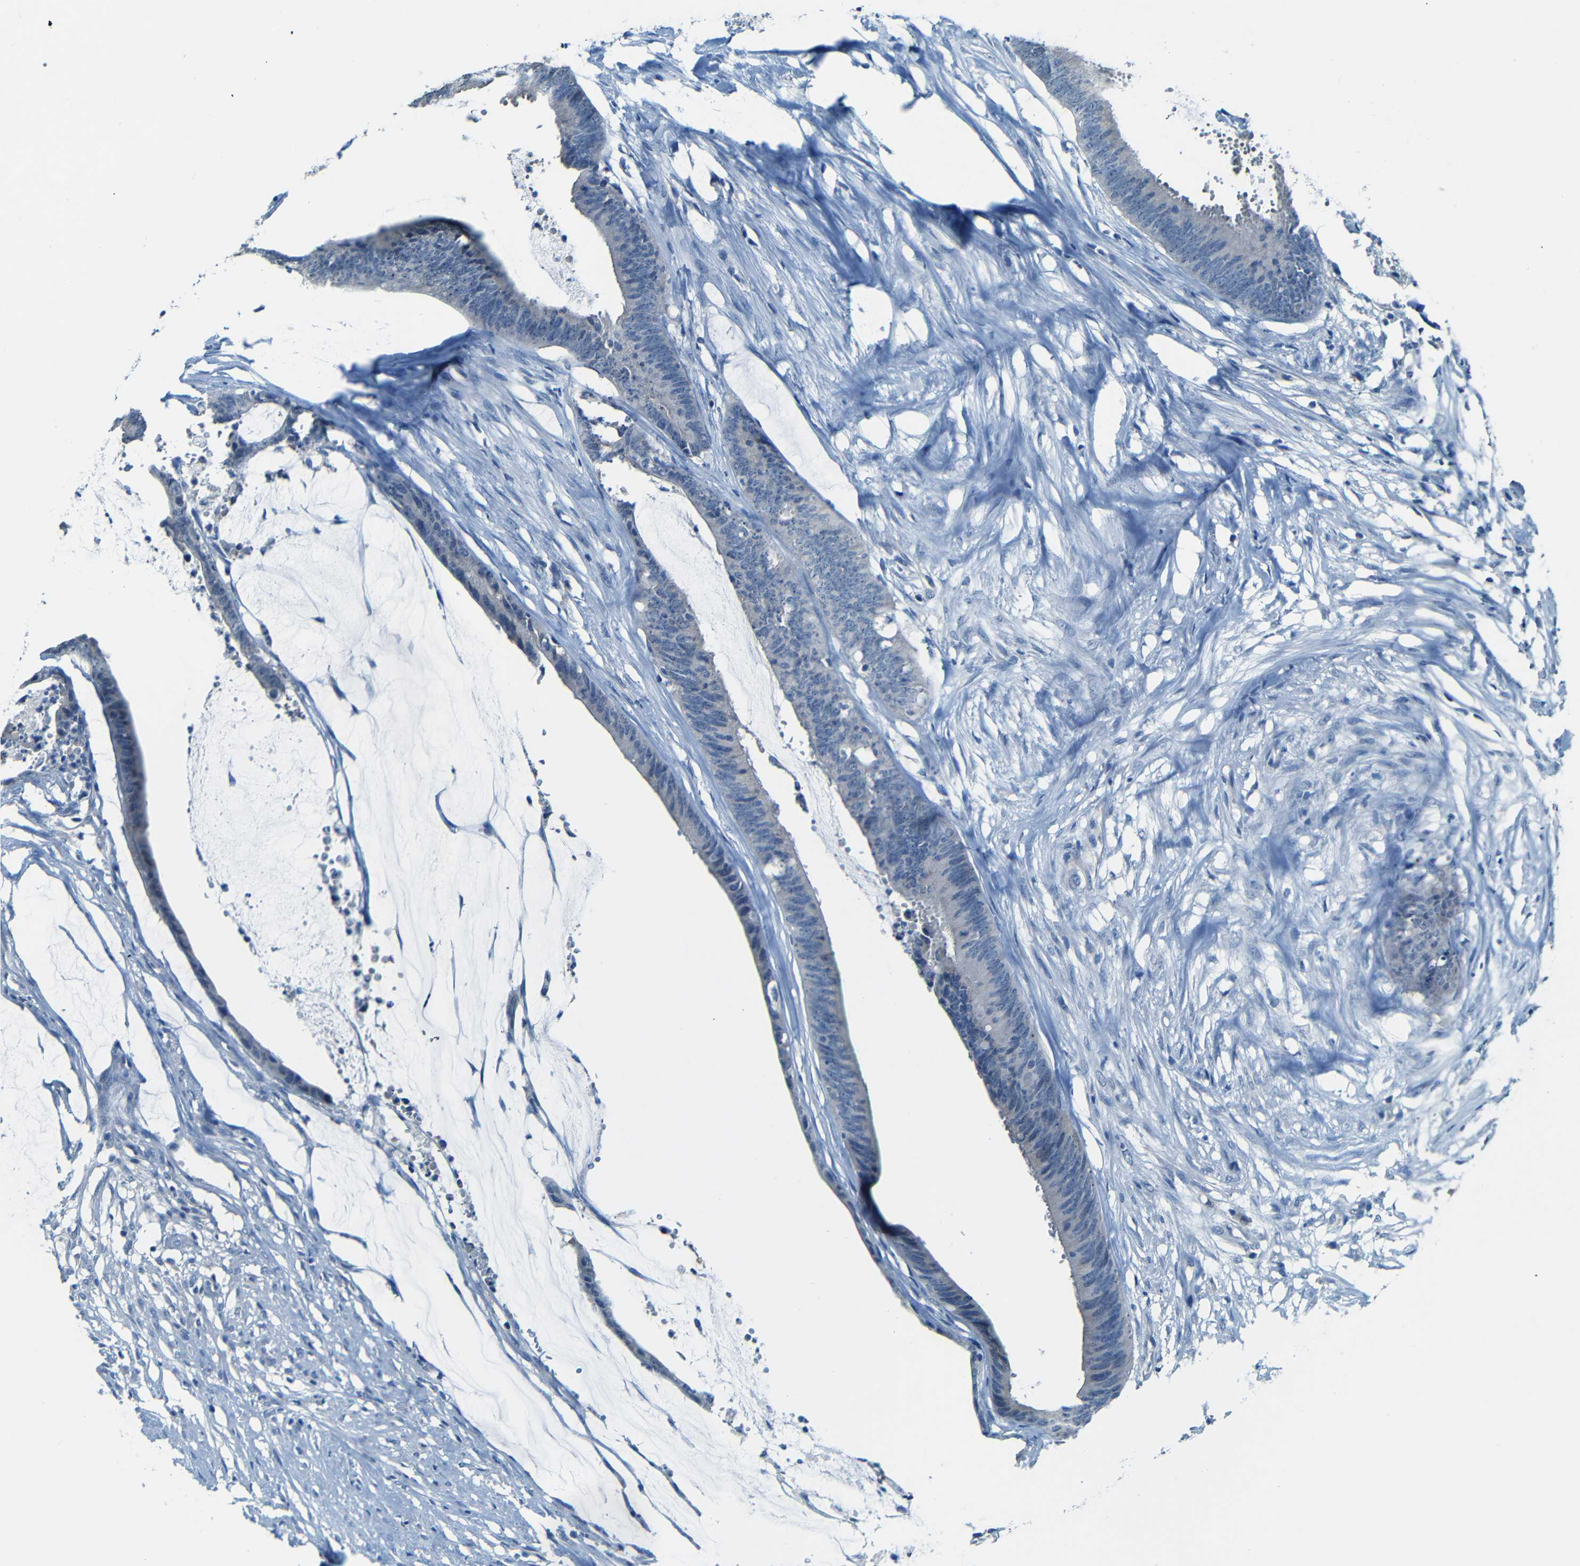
{"staining": {"intensity": "negative", "quantity": "none", "location": "none"}, "tissue": "colorectal cancer", "cell_type": "Tumor cells", "image_type": "cancer", "snomed": [{"axis": "morphology", "description": "Adenocarcinoma, NOS"}, {"axis": "topography", "description": "Rectum"}], "caption": "A histopathology image of human adenocarcinoma (colorectal) is negative for staining in tumor cells. Brightfield microscopy of immunohistochemistry (IHC) stained with DAB (brown) and hematoxylin (blue), captured at high magnification.", "gene": "ZMAT1", "patient": {"sex": "female", "age": 66}}